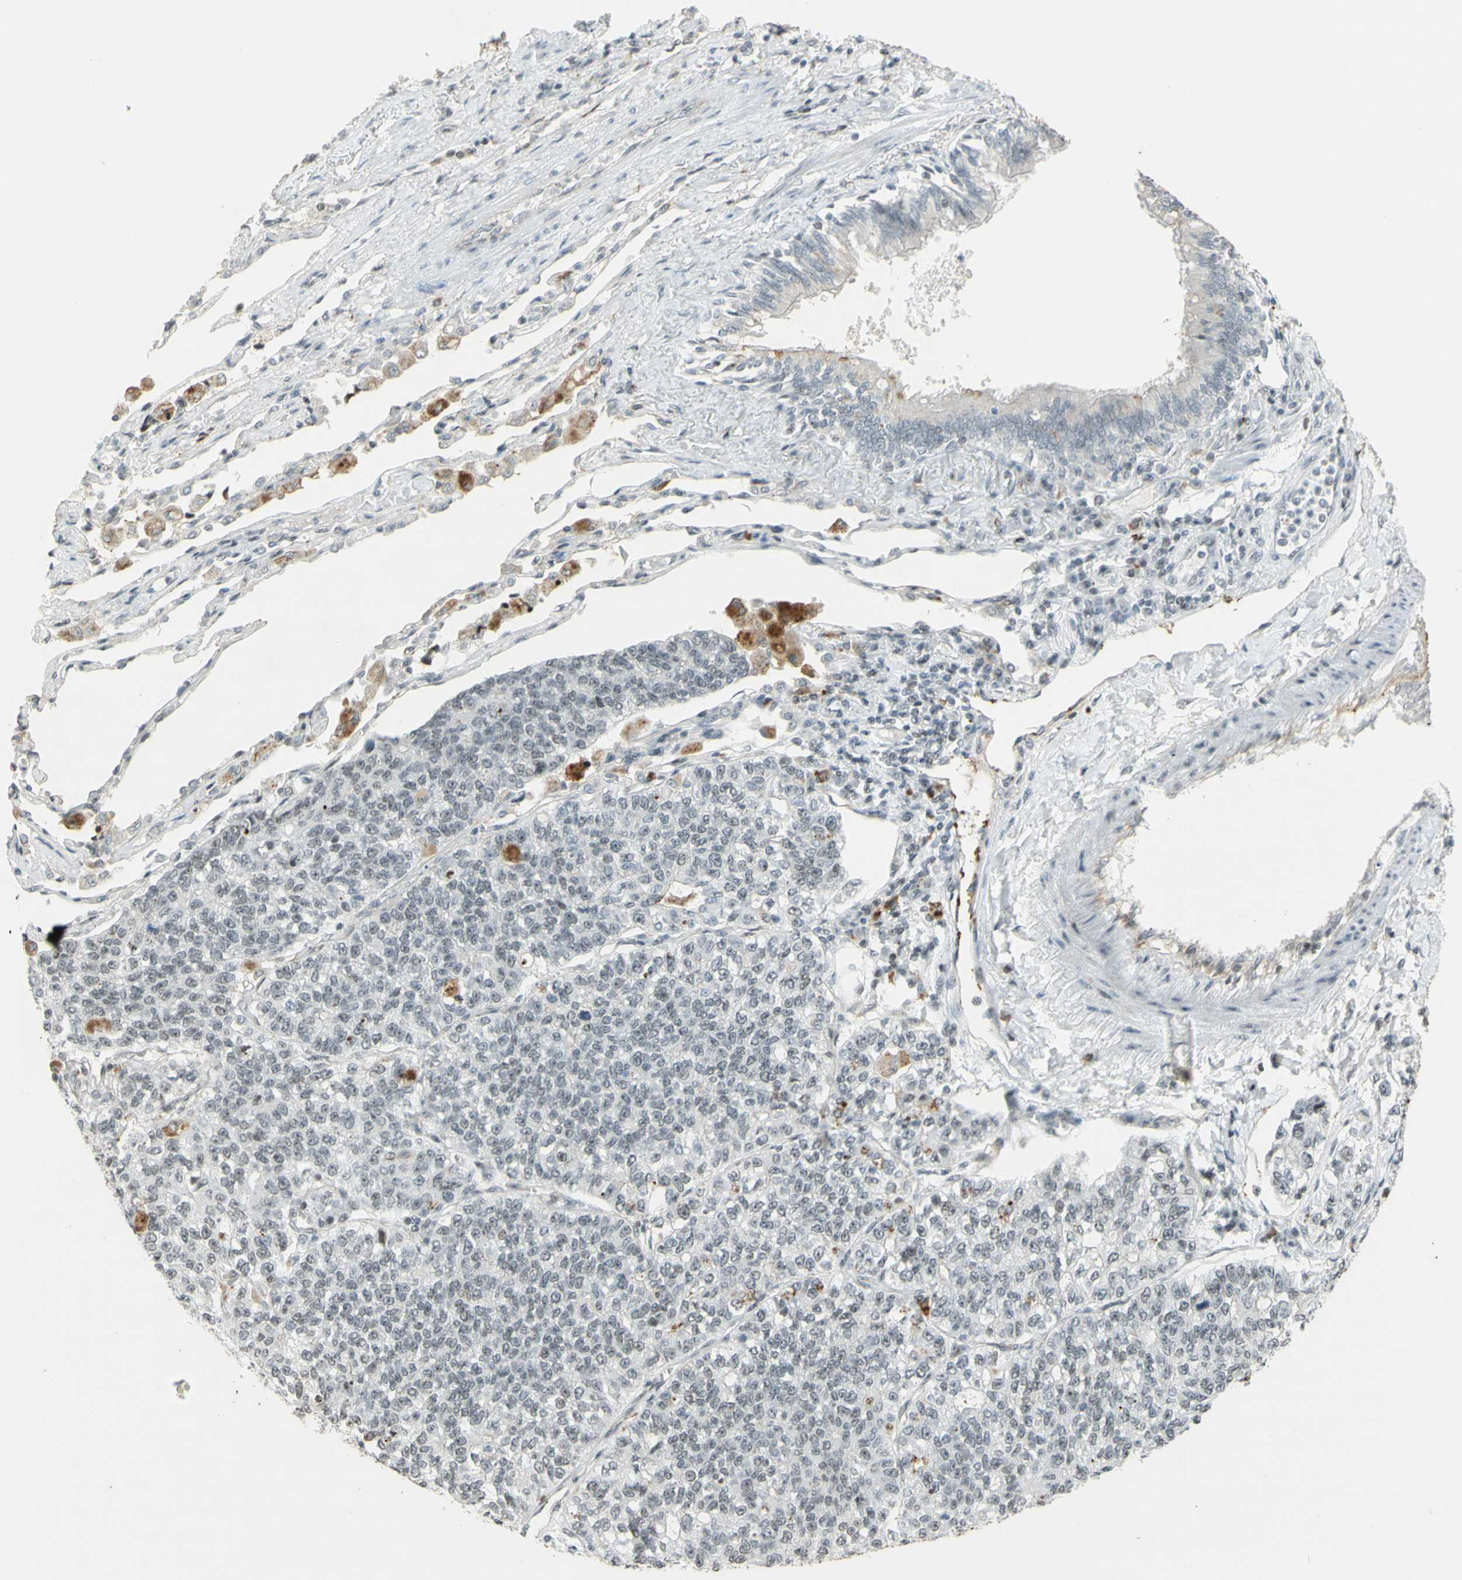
{"staining": {"intensity": "moderate", "quantity": ">75%", "location": "nuclear"}, "tissue": "lung cancer", "cell_type": "Tumor cells", "image_type": "cancer", "snomed": [{"axis": "morphology", "description": "Adenocarcinoma, NOS"}, {"axis": "topography", "description": "Lung"}], "caption": "Lung cancer stained with a brown dye shows moderate nuclear positive staining in about >75% of tumor cells.", "gene": "IRF1", "patient": {"sex": "male", "age": 49}}